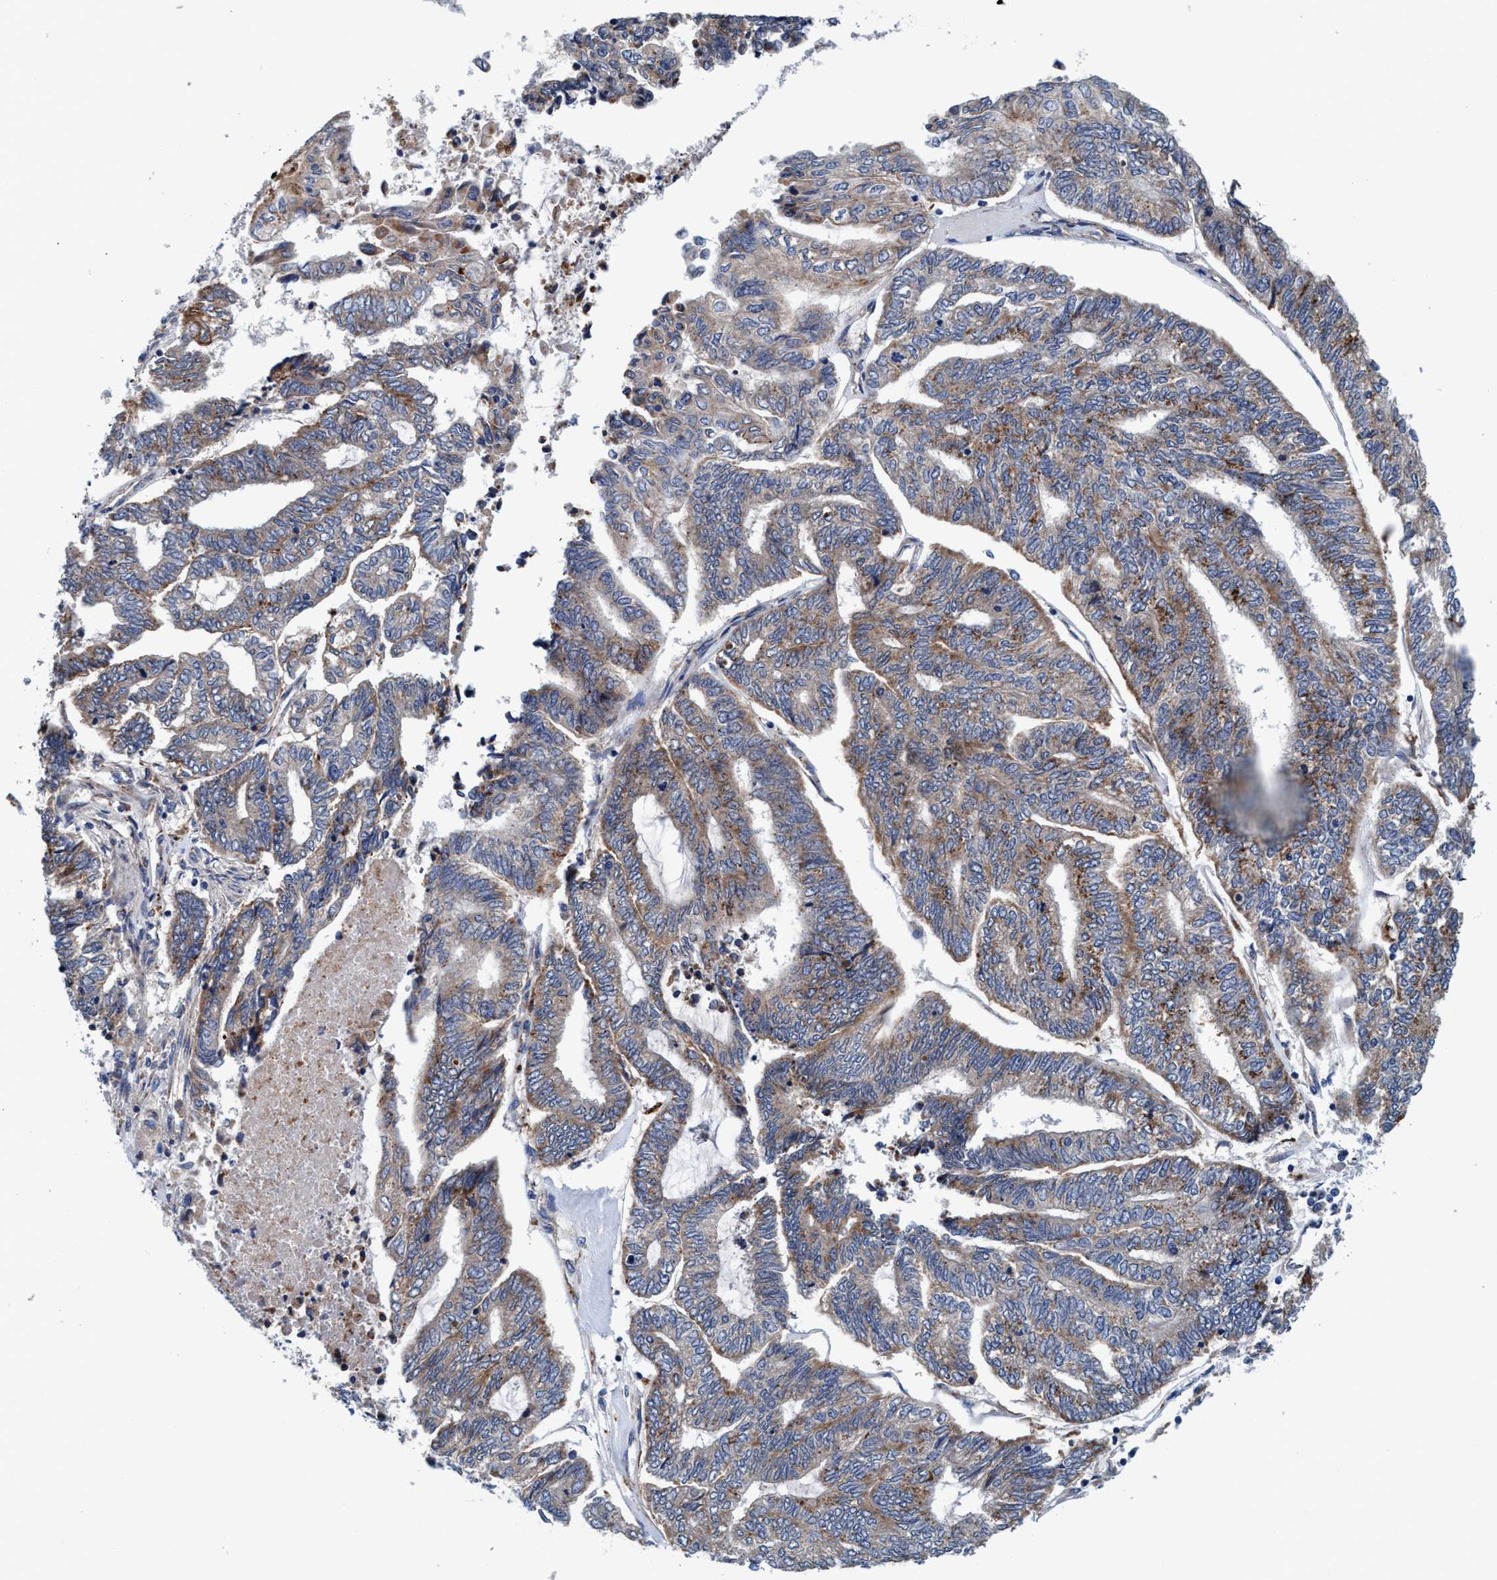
{"staining": {"intensity": "moderate", "quantity": "25%-75%", "location": "cytoplasmic/membranous"}, "tissue": "endometrial cancer", "cell_type": "Tumor cells", "image_type": "cancer", "snomed": [{"axis": "morphology", "description": "Adenocarcinoma, NOS"}, {"axis": "topography", "description": "Uterus"}, {"axis": "topography", "description": "Endometrium"}], "caption": "DAB (3,3'-diaminobenzidine) immunohistochemical staining of endometrial cancer displays moderate cytoplasmic/membranous protein positivity in about 25%-75% of tumor cells.", "gene": "ENDOG", "patient": {"sex": "female", "age": 70}}